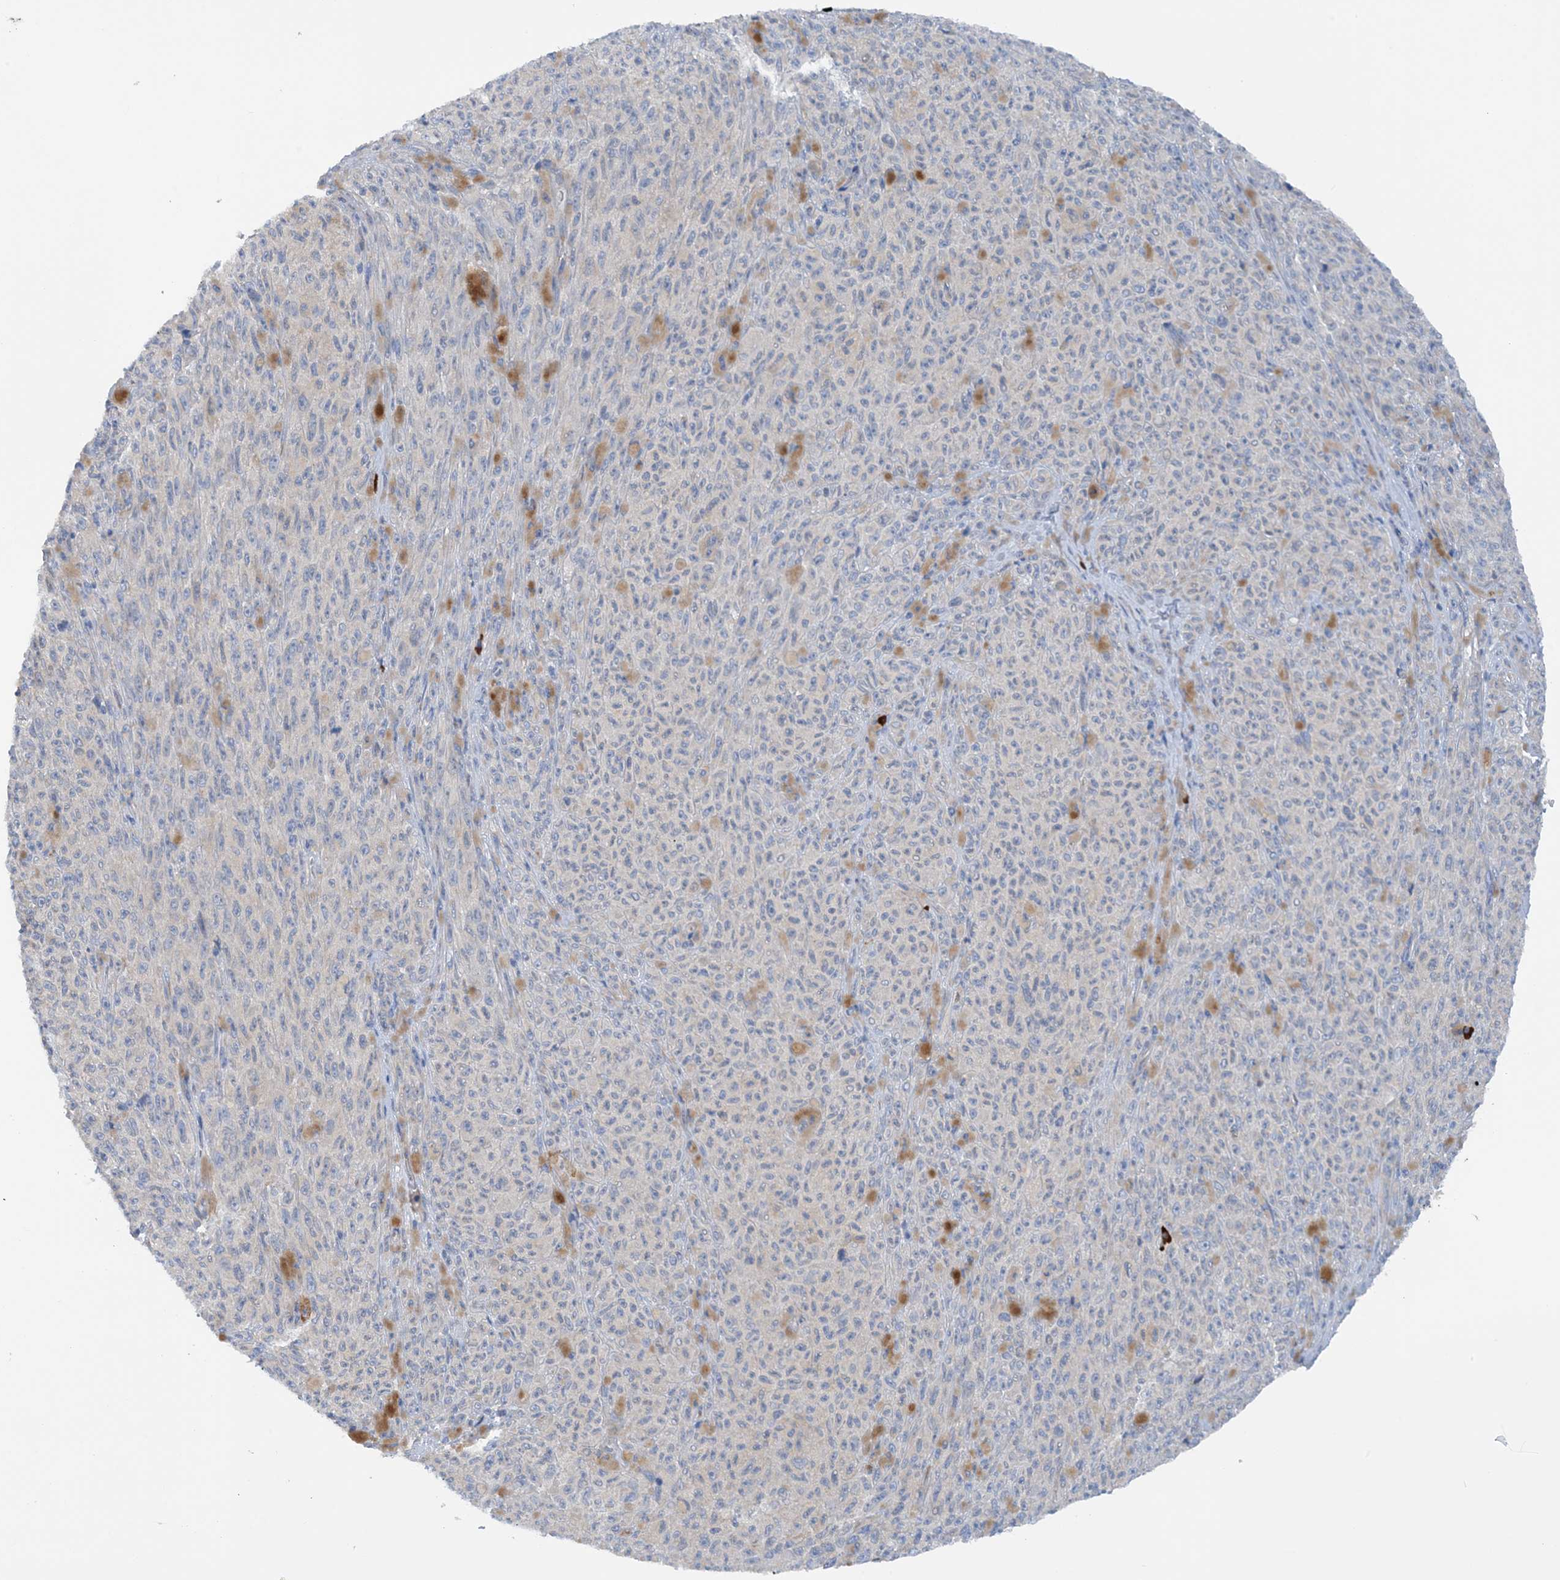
{"staining": {"intensity": "negative", "quantity": "none", "location": "none"}, "tissue": "melanoma", "cell_type": "Tumor cells", "image_type": "cancer", "snomed": [{"axis": "morphology", "description": "Malignant melanoma, NOS"}, {"axis": "topography", "description": "Skin"}], "caption": "DAB (3,3'-diaminobenzidine) immunohistochemical staining of human melanoma reveals no significant expression in tumor cells.", "gene": "SLC5A11", "patient": {"sex": "female", "age": 82}}